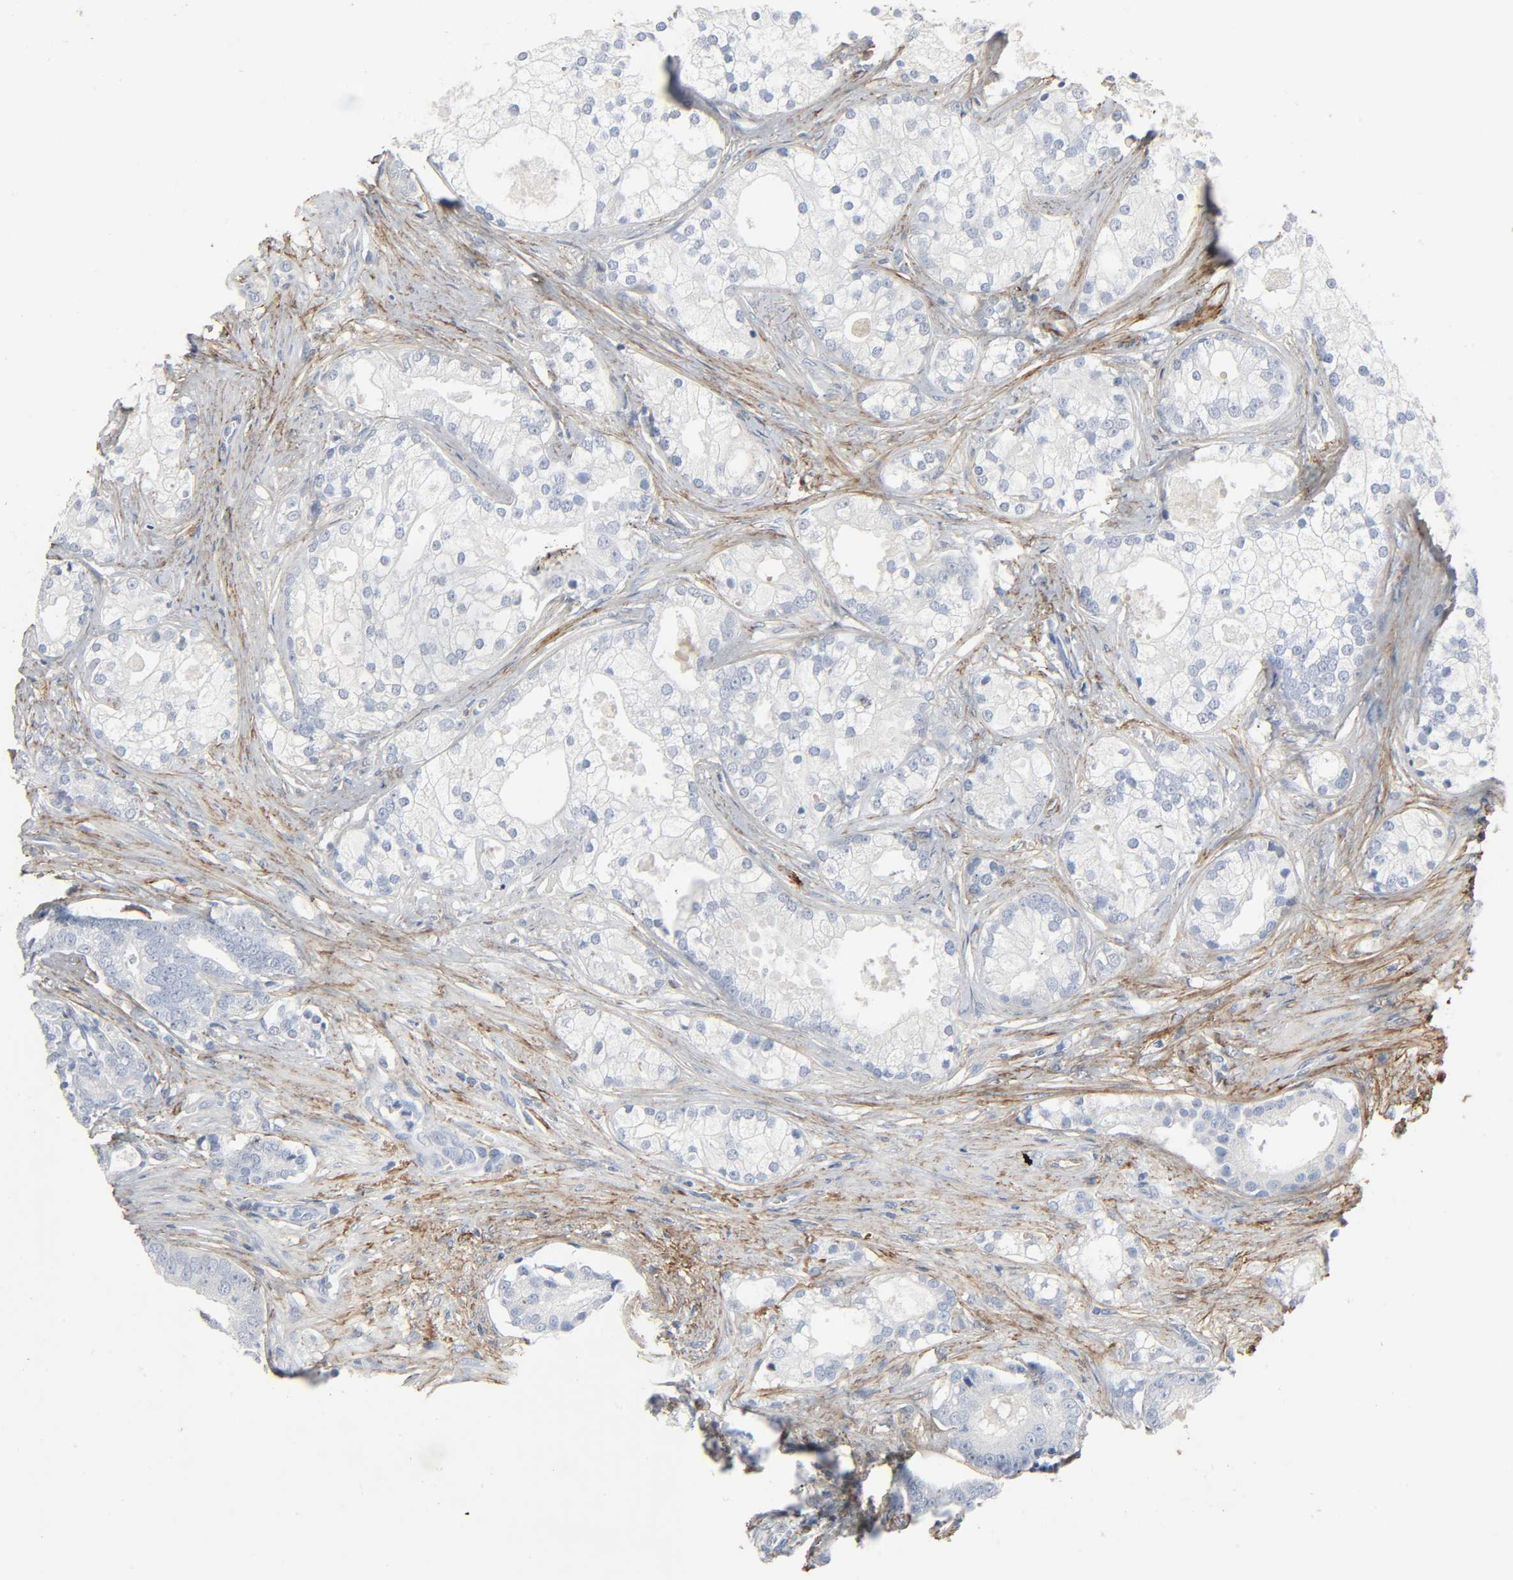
{"staining": {"intensity": "negative", "quantity": "none", "location": "none"}, "tissue": "prostate cancer", "cell_type": "Tumor cells", "image_type": "cancer", "snomed": [{"axis": "morphology", "description": "Adenocarcinoma, Low grade"}, {"axis": "topography", "description": "Prostate"}], "caption": "Immunohistochemistry (IHC) image of human prostate cancer (low-grade adenocarcinoma) stained for a protein (brown), which displays no staining in tumor cells. The staining is performed using DAB (3,3'-diaminobenzidine) brown chromogen with nuclei counter-stained in using hematoxylin.", "gene": "FBLN5", "patient": {"sex": "male", "age": 58}}